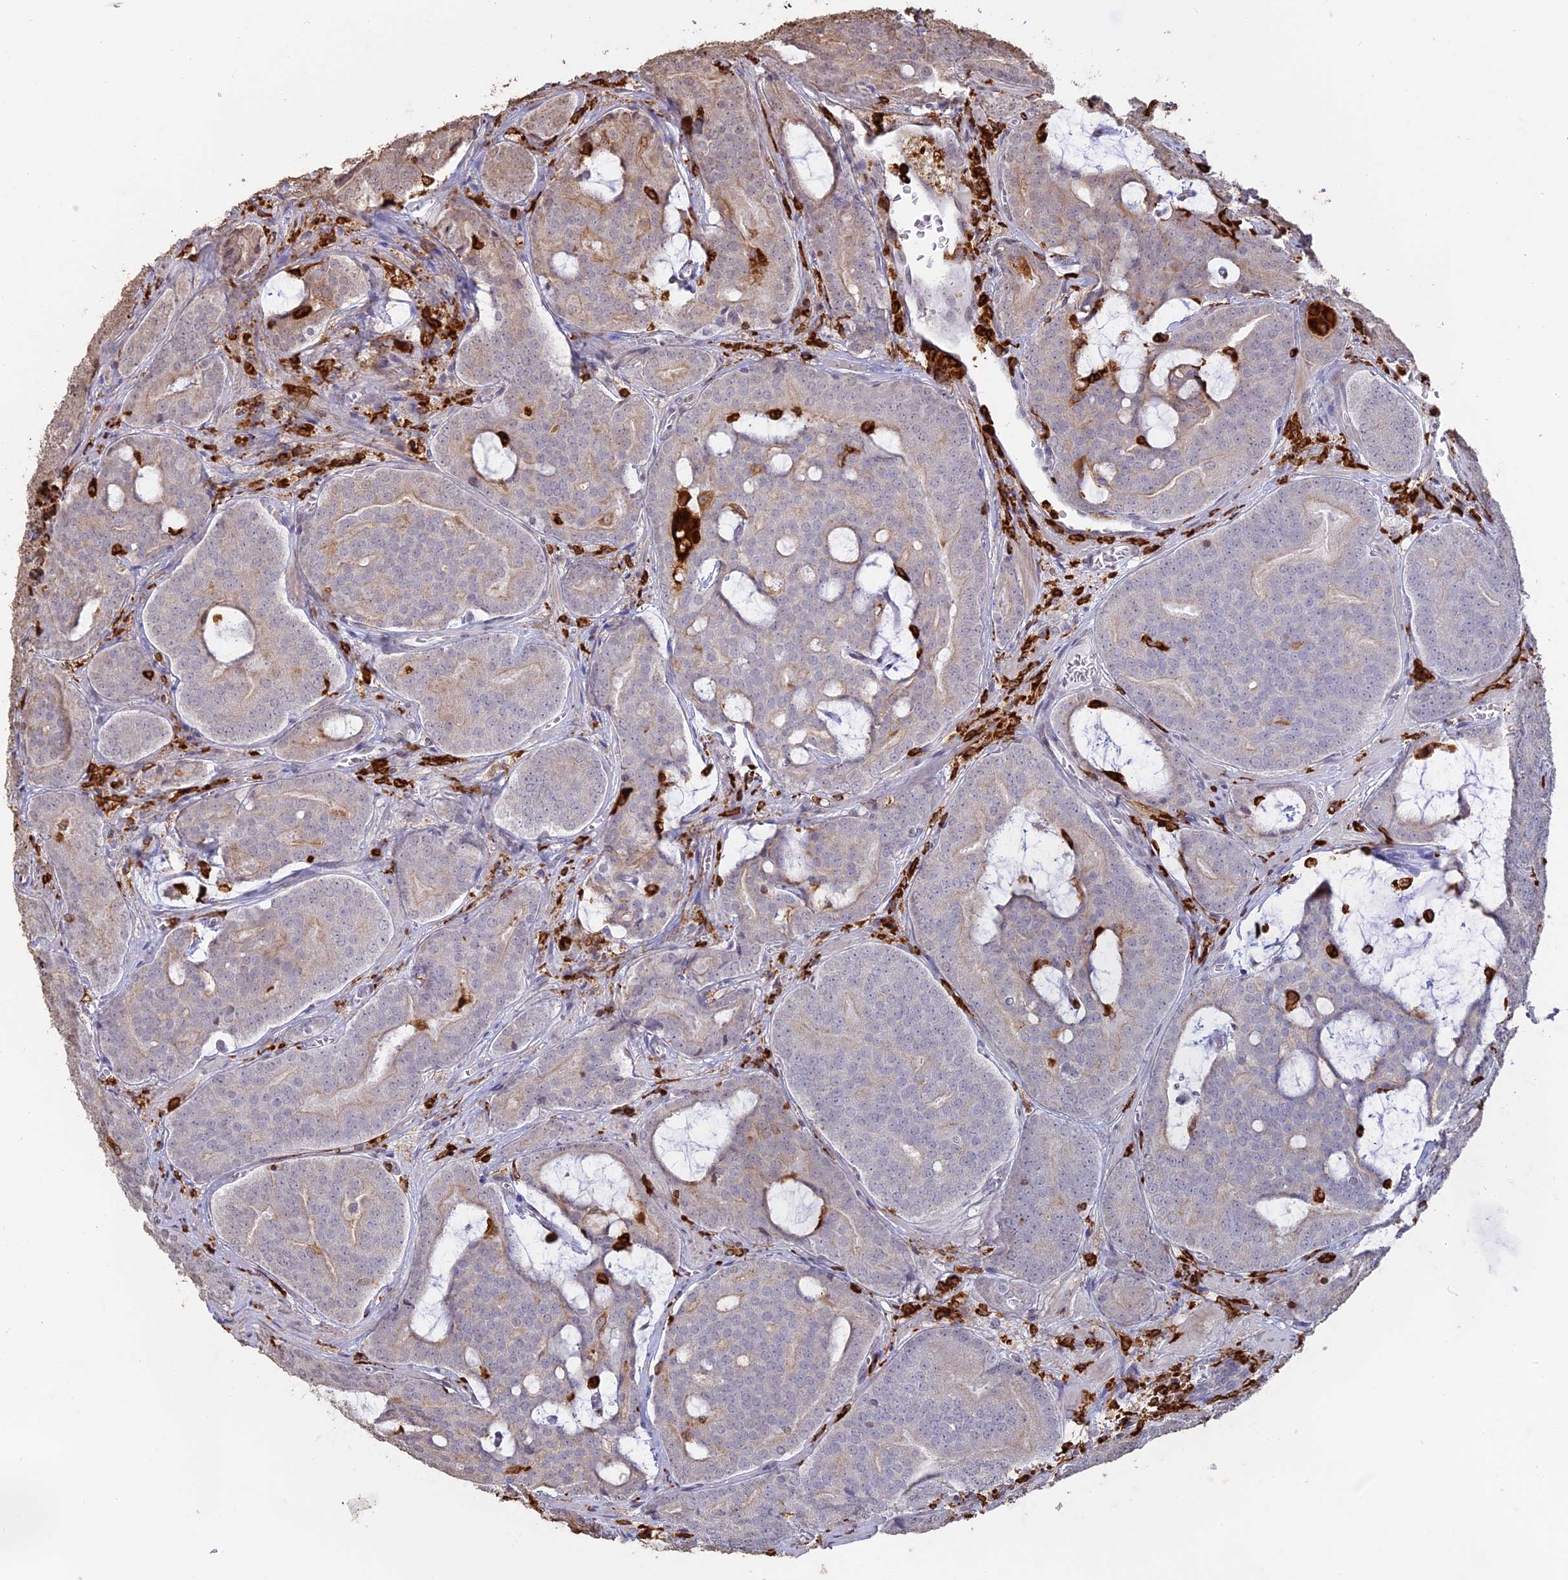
{"staining": {"intensity": "negative", "quantity": "none", "location": "none"}, "tissue": "prostate cancer", "cell_type": "Tumor cells", "image_type": "cancer", "snomed": [{"axis": "morphology", "description": "Adenocarcinoma, High grade"}, {"axis": "topography", "description": "Prostate"}], "caption": "Tumor cells are negative for brown protein staining in prostate high-grade adenocarcinoma.", "gene": "APOBR", "patient": {"sex": "male", "age": 55}}